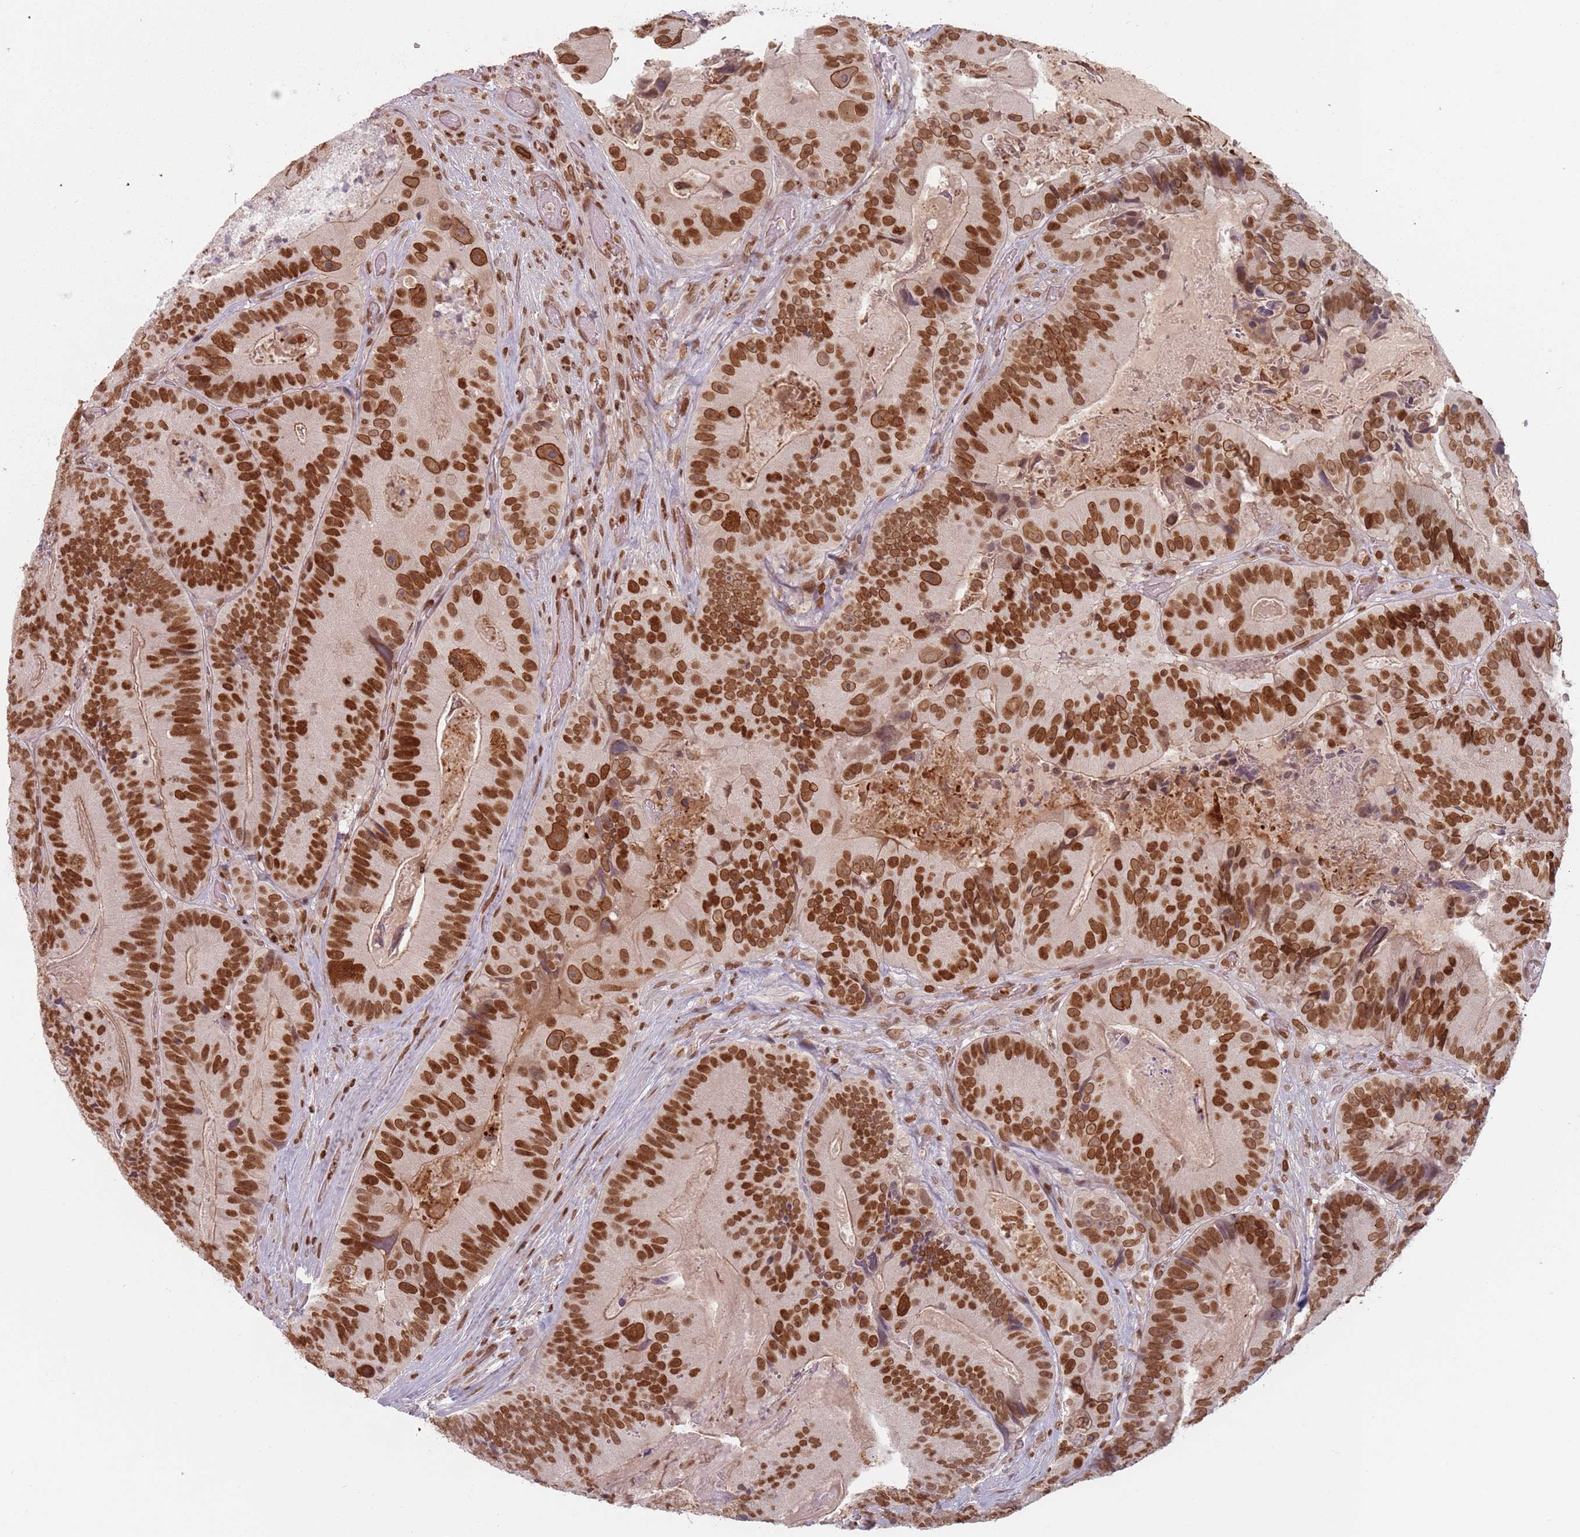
{"staining": {"intensity": "strong", "quantity": ">75%", "location": "nuclear"}, "tissue": "colorectal cancer", "cell_type": "Tumor cells", "image_type": "cancer", "snomed": [{"axis": "morphology", "description": "Adenocarcinoma, NOS"}, {"axis": "topography", "description": "Colon"}], "caption": "Immunohistochemical staining of colorectal adenocarcinoma shows high levels of strong nuclear protein positivity in about >75% of tumor cells.", "gene": "NUP50", "patient": {"sex": "female", "age": 86}}